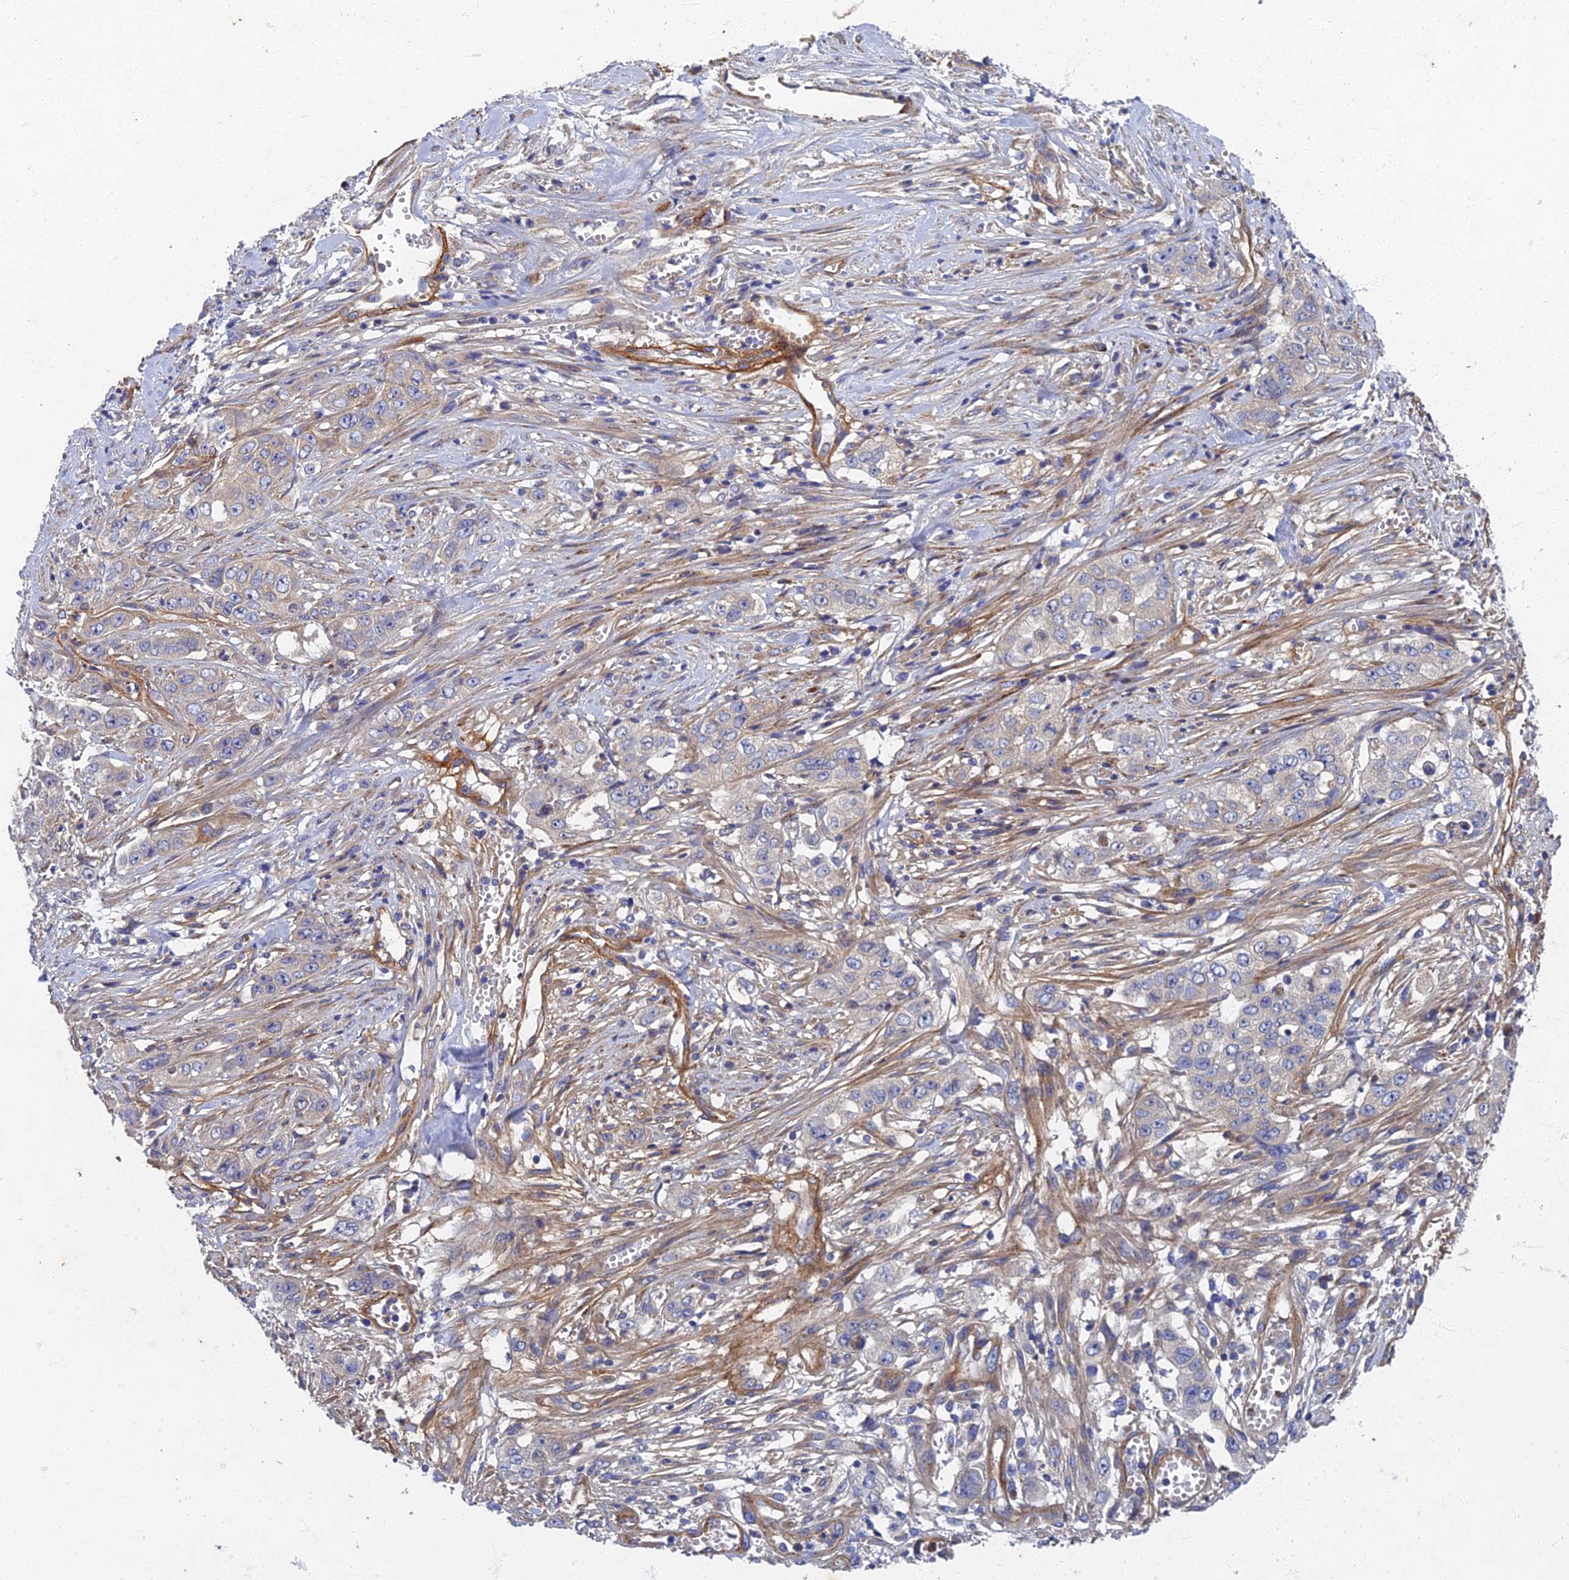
{"staining": {"intensity": "negative", "quantity": "none", "location": "none"}, "tissue": "stomach cancer", "cell_type": "Tumor cells", "image_type": "cancer", "snomed": [{"axis": "morphology", "description": "Adenocarcinoma, NOS"}, {"axis": "topography", "description": "Stomach, upper"}], "caption": "Immunohistochemical staining of stomach cancer (adenocarcinoma) exhibits no significant positivity in tumor cells.", "gene": "RNASEK", "patient": {"sex": "male", "age": 62}}